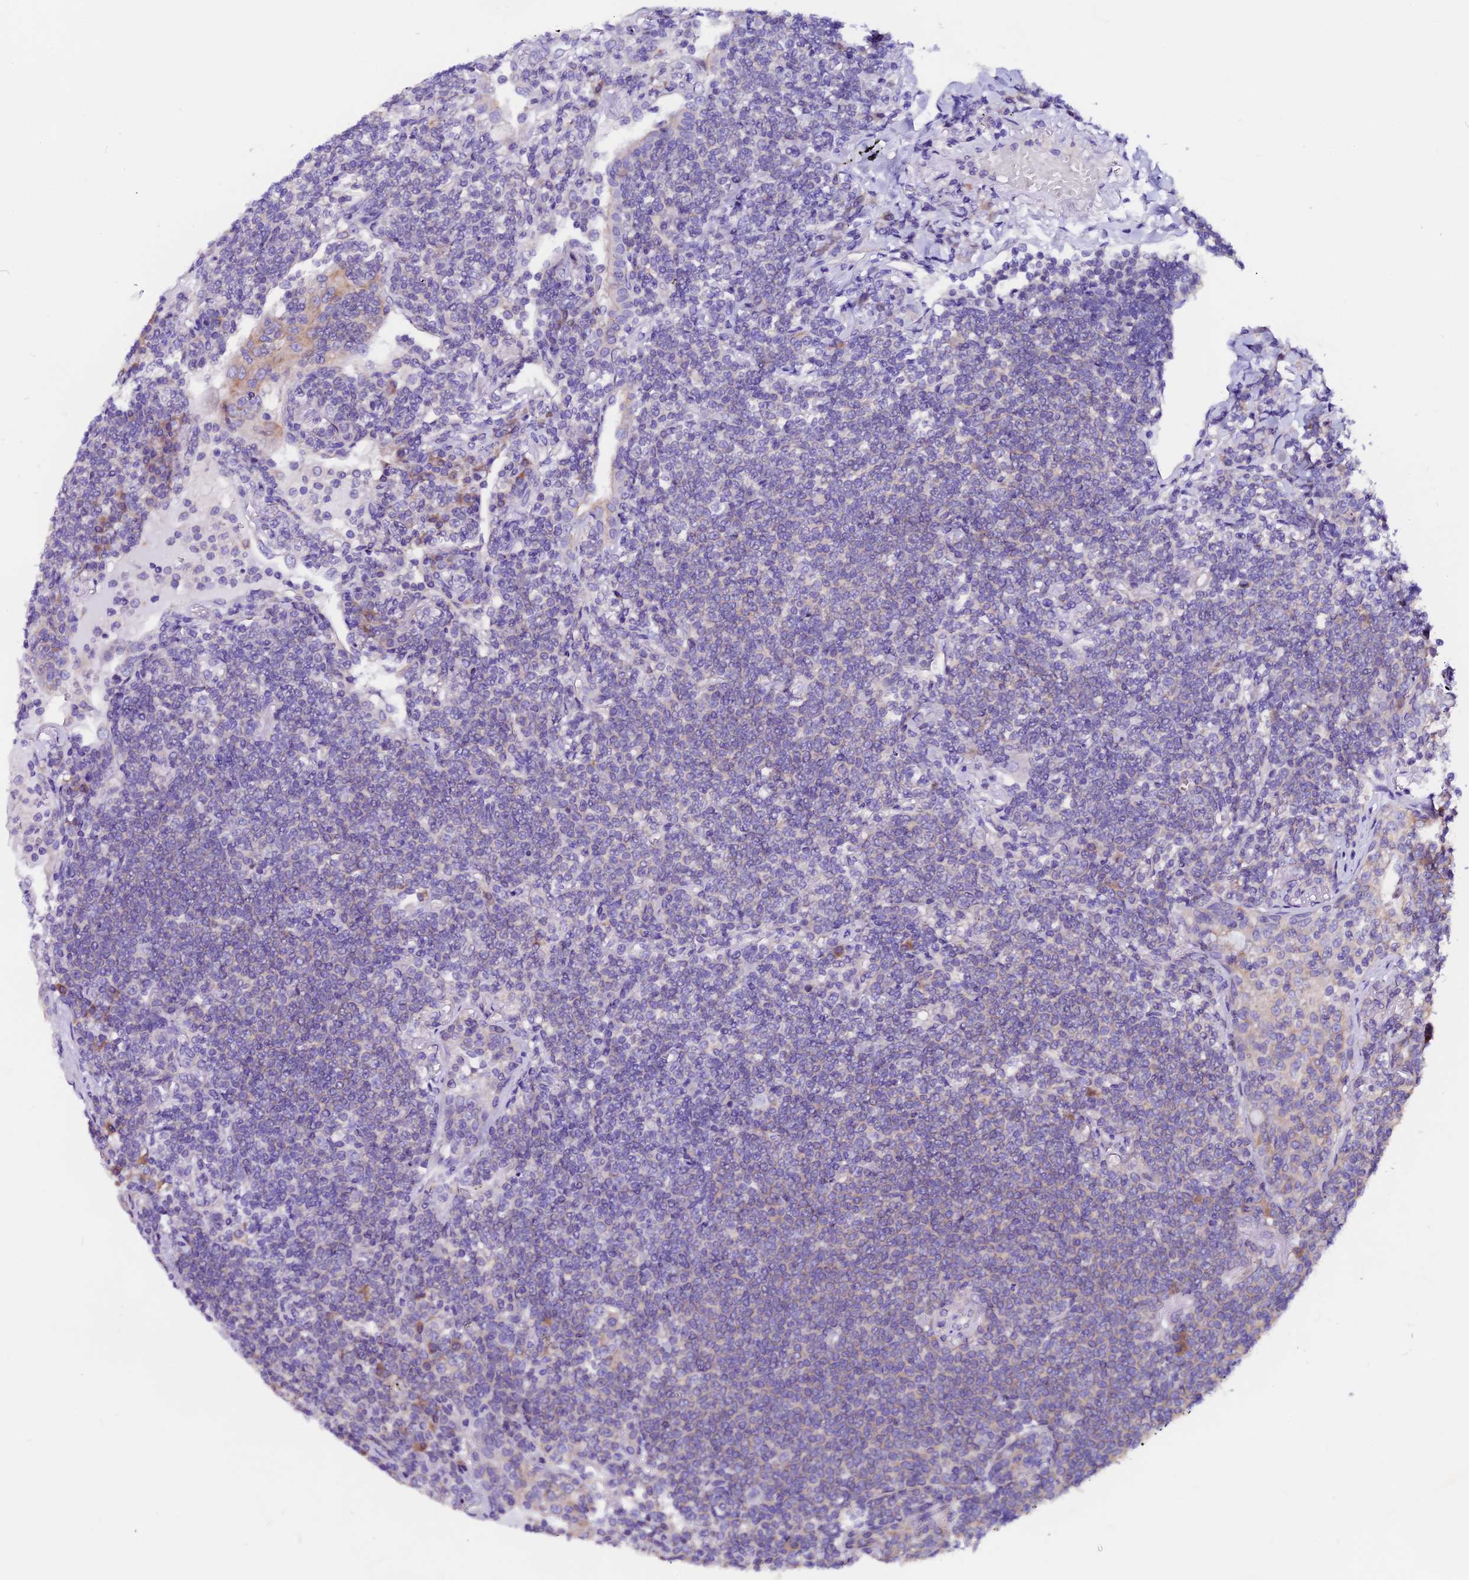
{"staining": {"intensity": "negative", "quantity": "none", "location": "none"}, "tissue": "lymphoma", "cell_type": "Tumor cells", "image_type": "cancer", "snomed": [{"axis": "morphology", "description": "Malignant lymphoma, non-Hodgkin's type, Low grade"}, {"axis": "topography", "description": "Lung"}], "caption": "Image shows no significant protein positivity in tumor cells of lymphoma.", "gene": "COMTD1", "patient": {"sex": "female", "age": 71}}